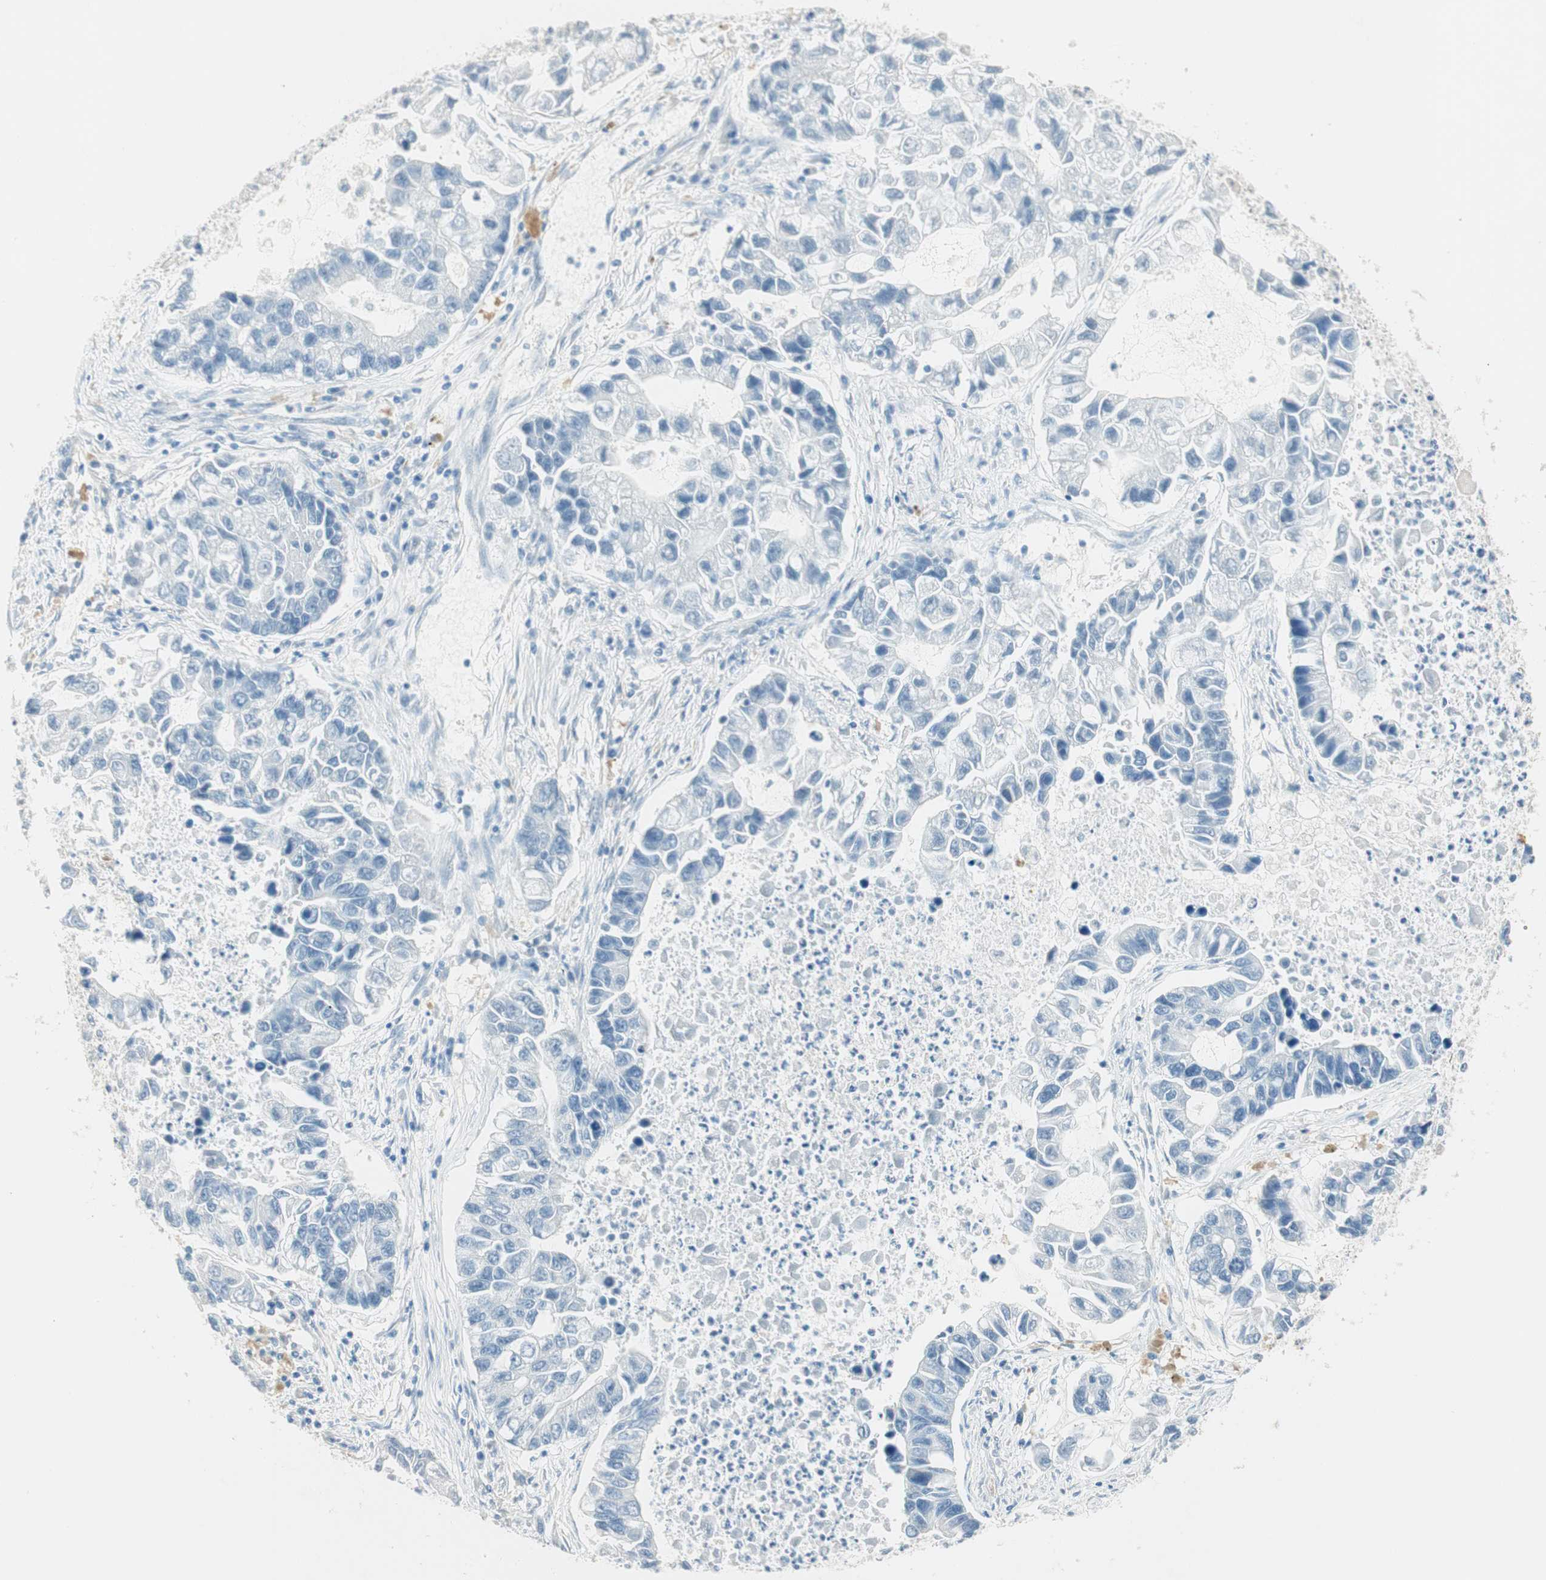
{"staining": {"intensity": "negative", "quantity": "none", "location": "none"}, "tissue": "lung cancer", "cell_type": "Tumor cells", "image_type": "cancer", "snomed": [{"axis": "morphology", "description": "Adenocarcinoma, NOS"}, {"axis": "topography", "description": "Lung"}], "caption": "An image of adenocarcinoma (lung) stained for a protein reveals no brown staining in tumor cells. The staining was performed using DAB (3,3'-diaminobenzidine) to visualize the protein expression in brown, while the nuclei were stained in blue with hematoxylin (Magnification: 20x).", "gene": "HPGD", "patient": {"sex": "female", "age": 51}}